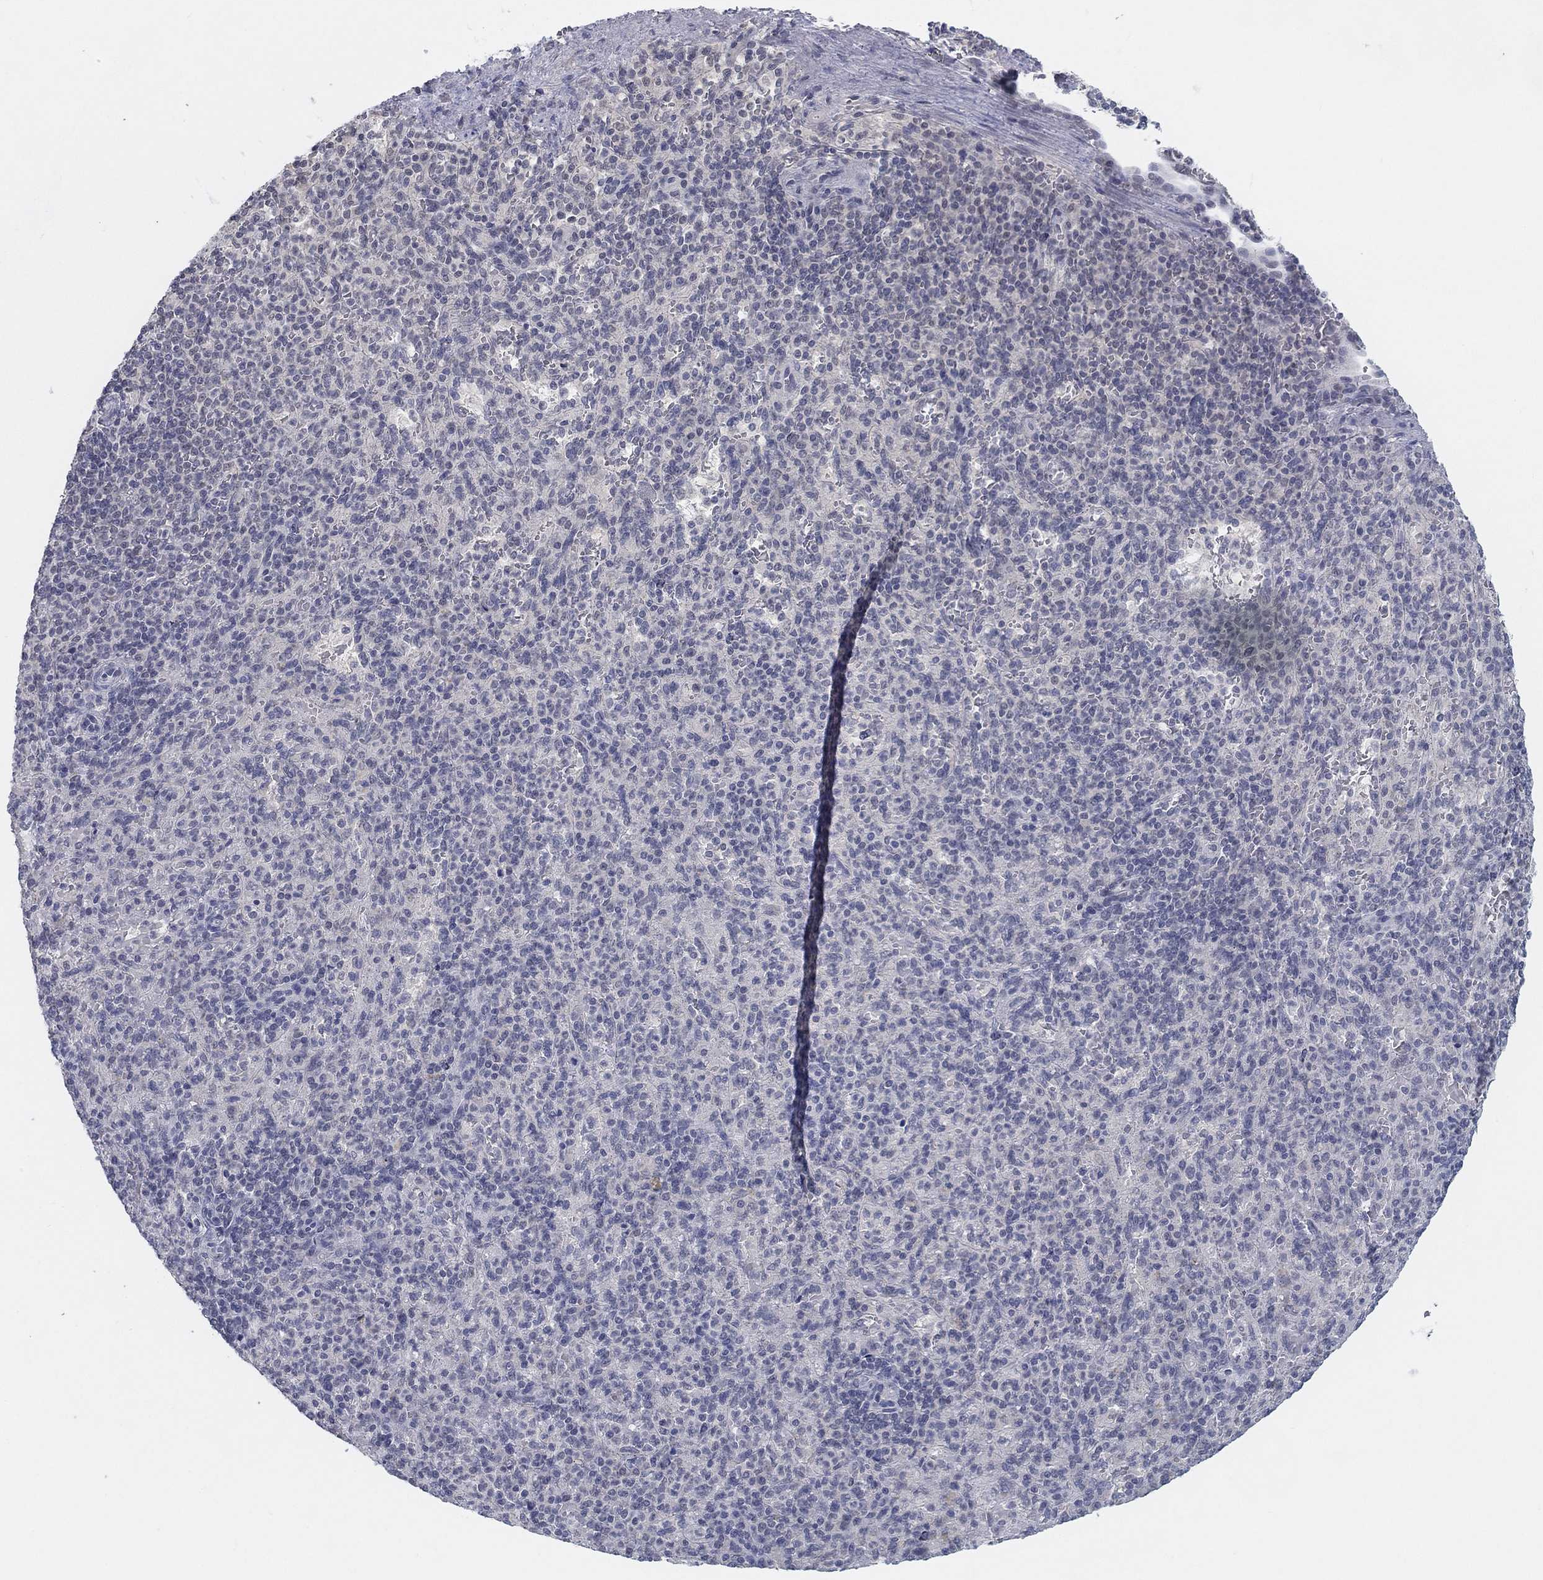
{"staining": {"intensity": "negative", "quantity": "none", "location": "none"}, "tissue": "spleen", "cell_type": "Cells in red pulp", "image_type": "normal", "snomed": [{"axis": "morphology", "description": "Normal tissue, NOS"}, {"axis": "topography", "description": "Spleen"}], "caption": "DAB immunohistochemical staining of benign human spleen demonstrates no significant positivity in cells in red pulp. Brightfield microscopy of immunohistochemistry stained with DAB (brown) and hematoxylin (blue), captured at high magnification.", "gene": "SLC22A2", "patient": {"sex": "female", "age": 74}}